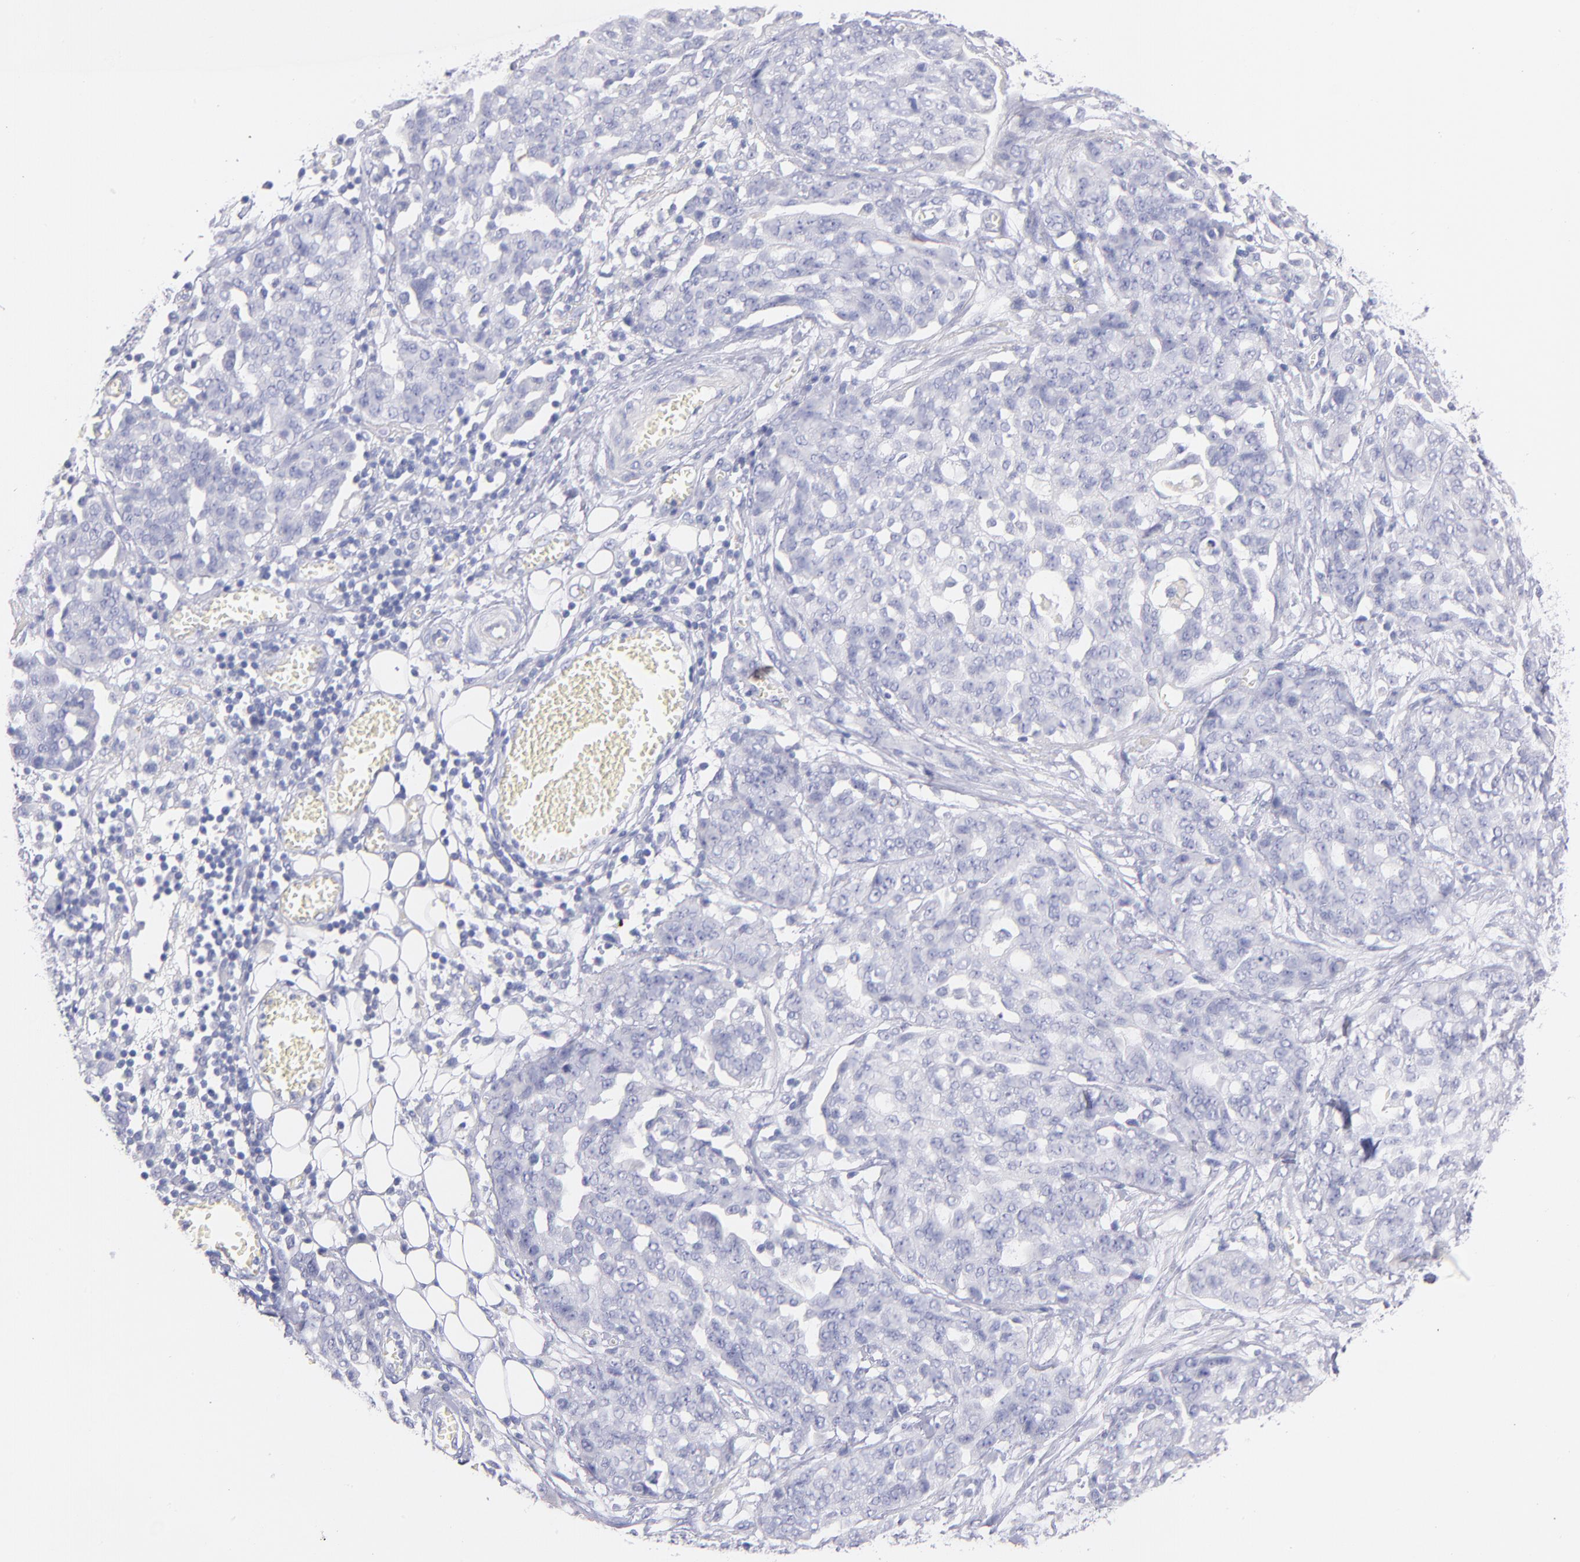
{"staining": {"intensity": "negative", "quantity": "none", "location": "none"}, "tissue": "ovarian cancer", "cell_type": "Tumor cells", "image_type": "cancer", "snomed": [{"axis": "morphology", "description": "Cystadenocarcinoma, serous, NOS"}, {"axis": "topography", "description": "Soft tissue"}, {"axis": "topography", "description": "Ovary"}], "caption": "IHC histopathology image of ovarian serous cystadenocarcinoma stained for a protein (brown), which displays no staining in tumor cells.", "gene": "SCGN", "patient": {"sex": "female", "age": 57}}